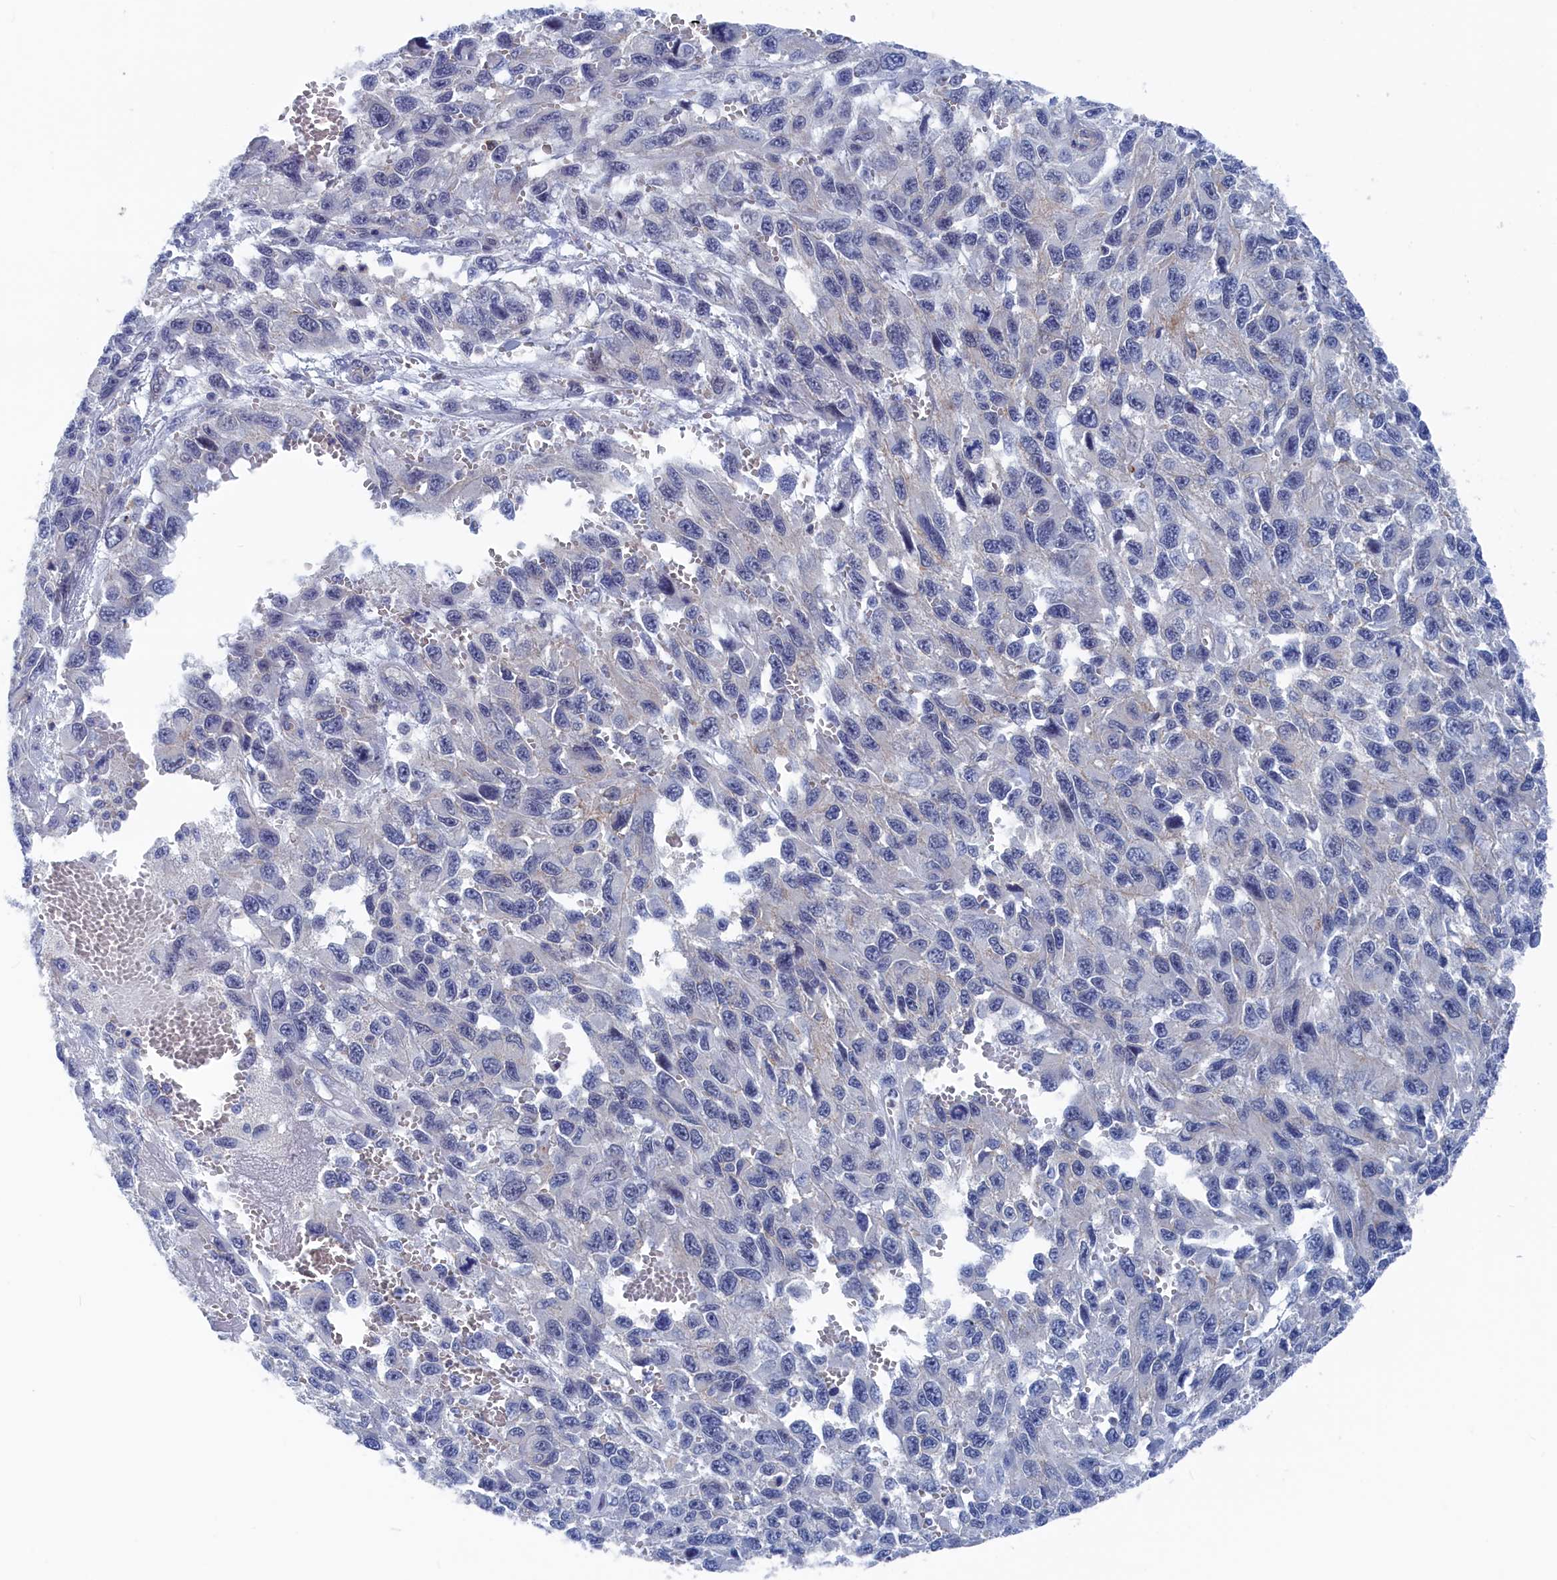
{"staining": {"intensity": "negative", "quantity": "none", "location": "none"}, "tissue": "melanoma", "cell_type": "Tumor cells", "image_type": "cancer", "snomed": [{"axis": "morphology", "description": "Normal tissue, NOS"}, {"axis": "morphology", "description": "Malignant melanoma, NOS"}, {"axis": "topography", "description": "Skin"}], "caption": "A high-resolution histopathology image shows immunohistochemistry staining of malignant melanoma, which demonstrates no significant expression in tumor cells.", "gene": "MARCHF3", "patient": {"sex": "female", "age": 96}}